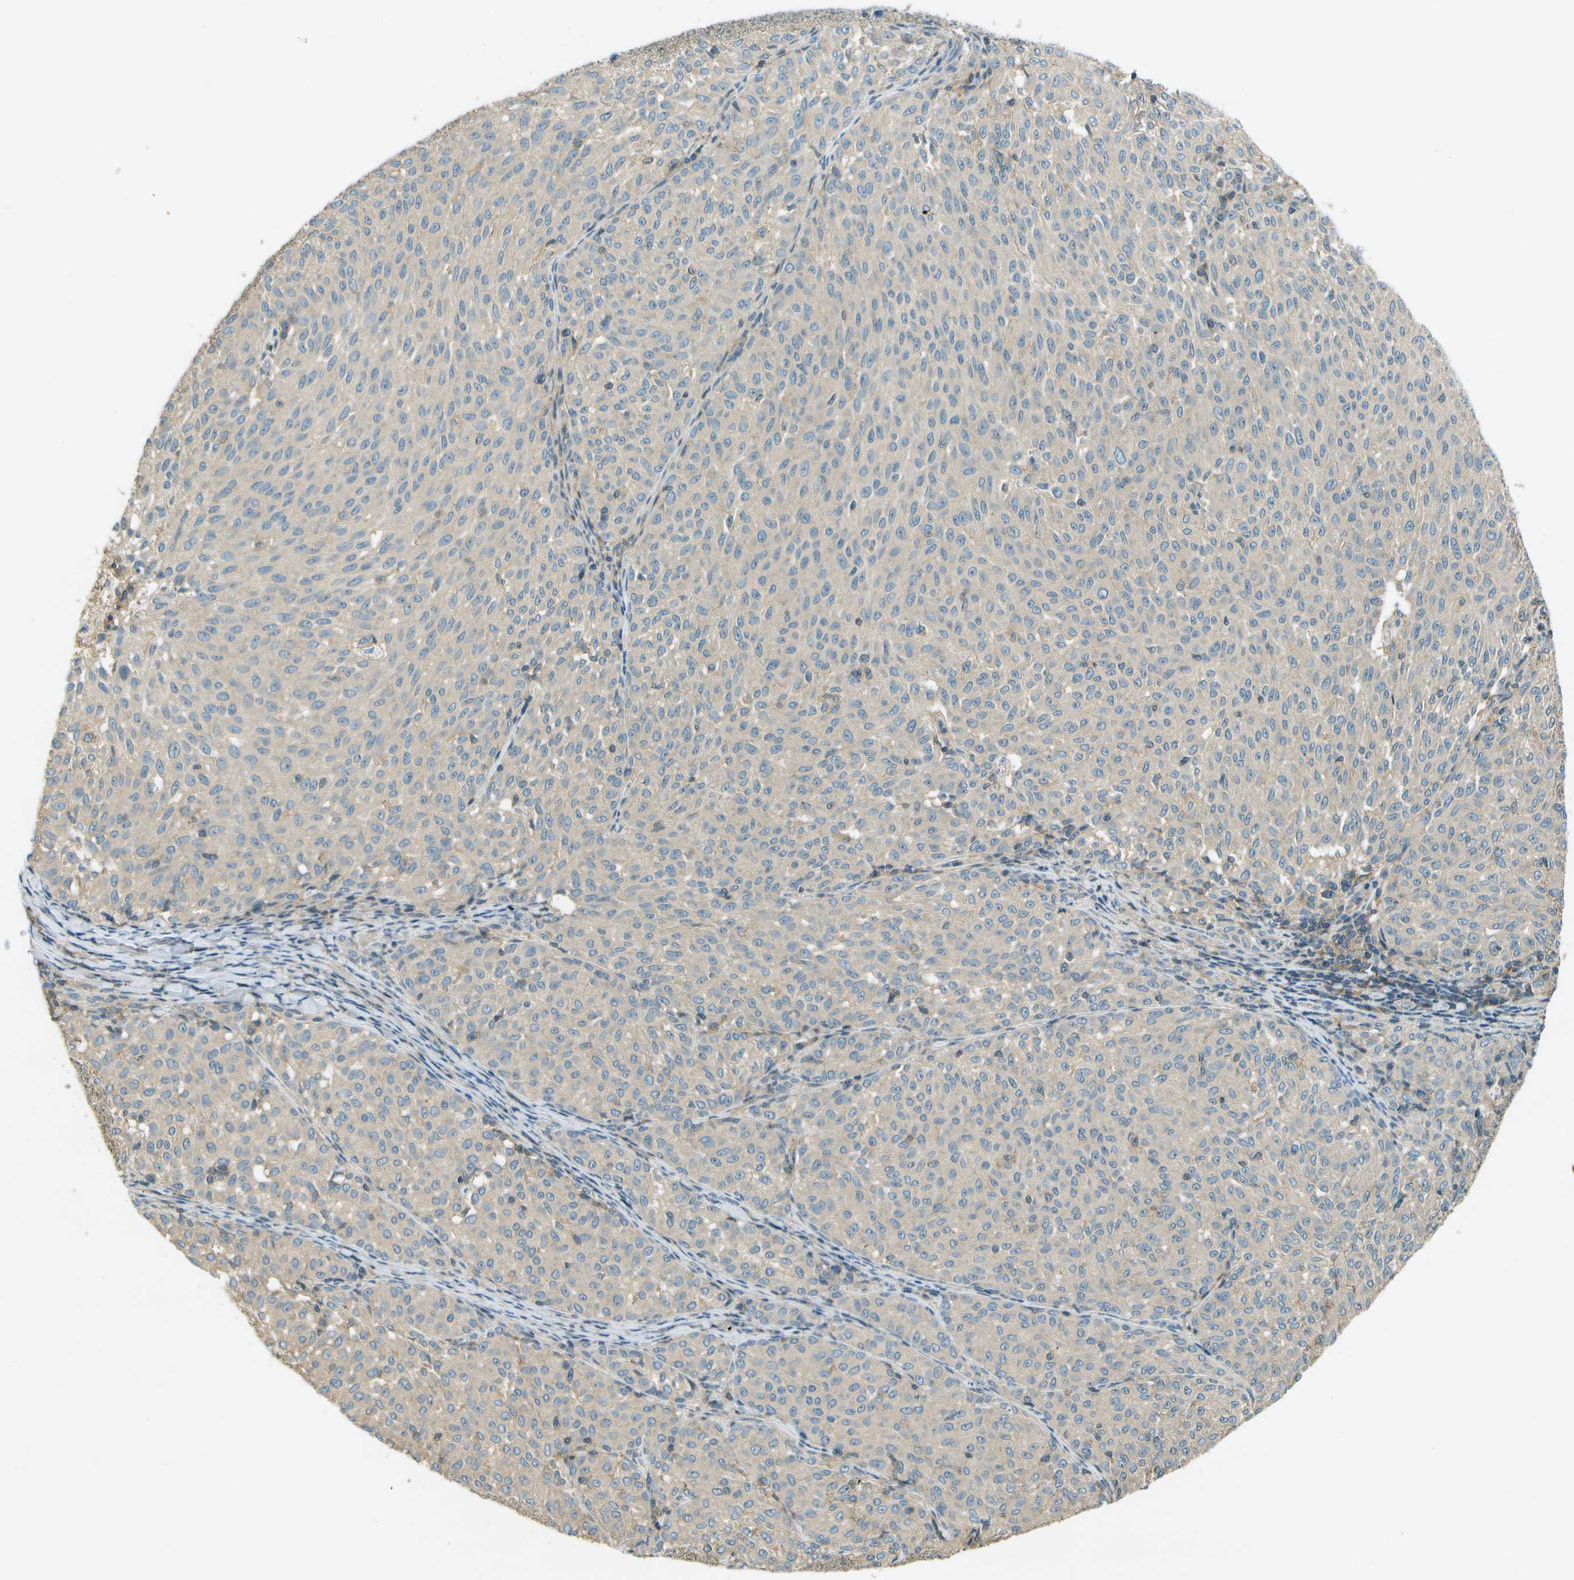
{"staining": {"intensity": "negative", "quantity": "none", "location": "none"}, "tissue": "melanoma", "cell_type": "Tumor cells", "image_type": "cancer", "snomed": [{"axis": "morphology", "description": "Malignant melanoma, NOS"}, {"axis": "topography", "description": "Skin"}], "caption": "Tumor cells are negative for protein expression in human melanoma. Nuclei are stained in blue.", "gene": "NUDT4", "patient": {"sex": "female", "age": 72}}